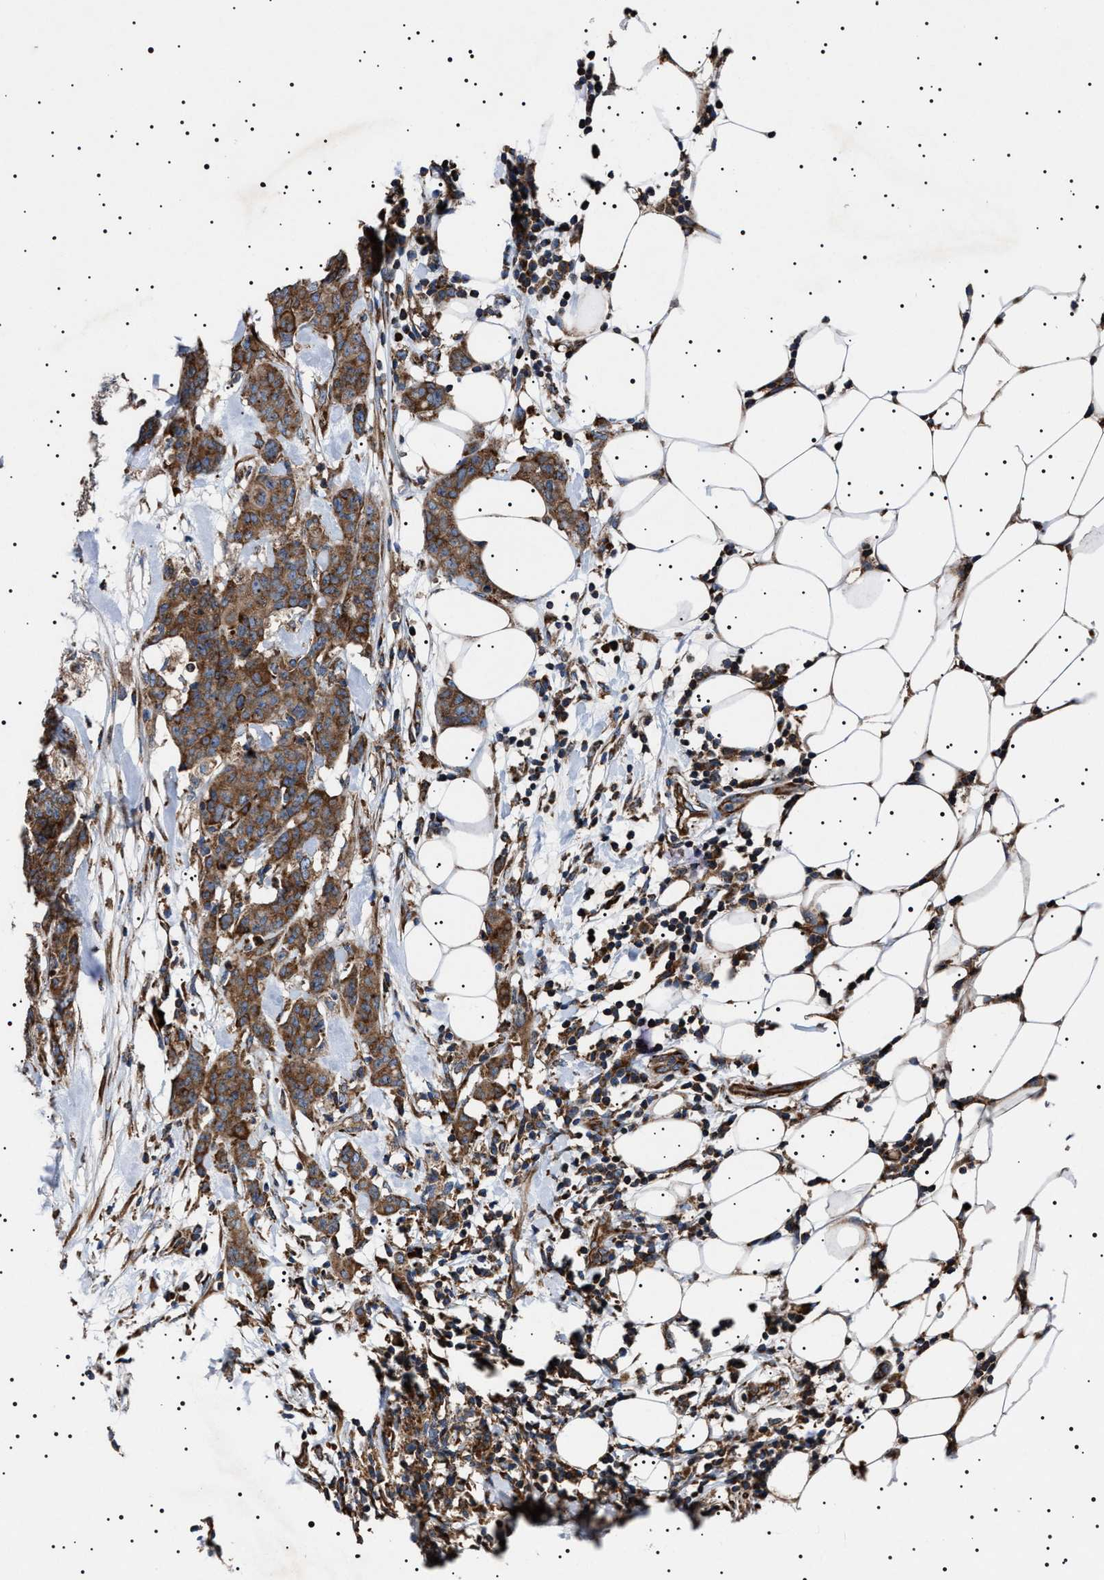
{"staining": {"intensity": "moderate", "quantity": ">75%", "location": "cytoplasmic/membranous"}, "tissue": "breast cancer", "cell_type": "Tumor cells", "image_type": "cancer", "snomed": [{"axis": "morphology", "description": "Normal tissue, NOS"}, {"axis": "morphology", "description": "Duct carcinoma"}, {"axis": "topography", "description": "Breast"}], "caption": "Immunohistochemistry (IHC) histopathology image of neoplastic tissue: breast cancer stained using IHC demonstrates medium levels of moderate protein expression localized specifically in the cytoplasmic/membranous of tumor cells, appearing as a cytoplasmic/membranous brown color.", "gene": "TOP1MT", "patient": {"sex": "female", "age": 40}}